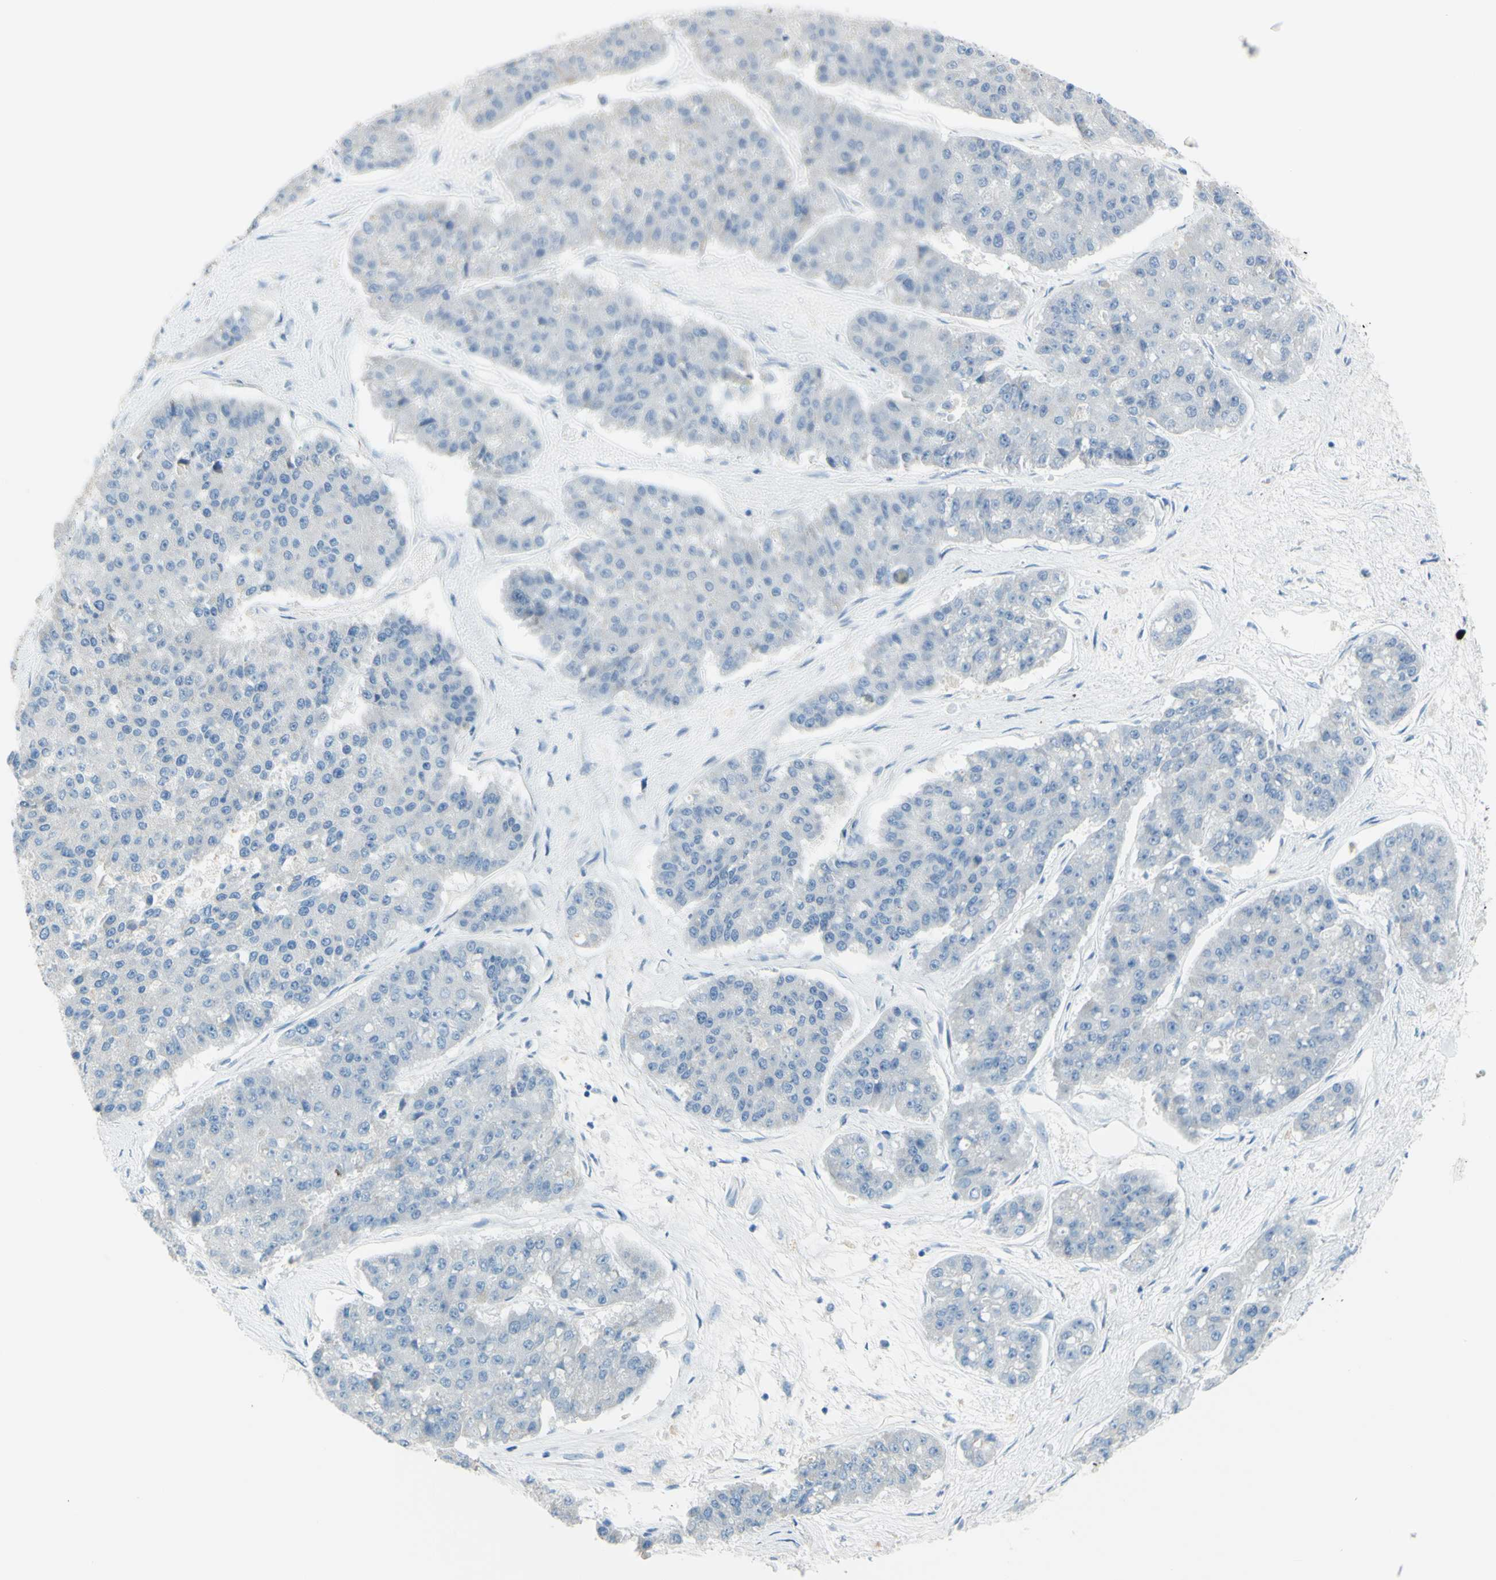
{"staining": {"intensity": "negative", "quantity": "none", "location": "none"}, "tissue": "pancreatic cancer", "cell_type": "Tumor cells", "image_type": "cancer", "snomed": [{"axis": "morphology", "description": "Adenocarcinoma, NOS"}, {"axis": "topography", "description": "Pancreas"}], "caption": "IHC micrograph of neoplastic tissue: human pancreatic cancer stained with DAB displays no significant protein expression in tumor cells. The staining is performed using DAB brown chromogen with nuclei counter-stained in using hematoxylin.", "gene": "SLC1A2", "patient": {"sex": "male", "age": 50}}